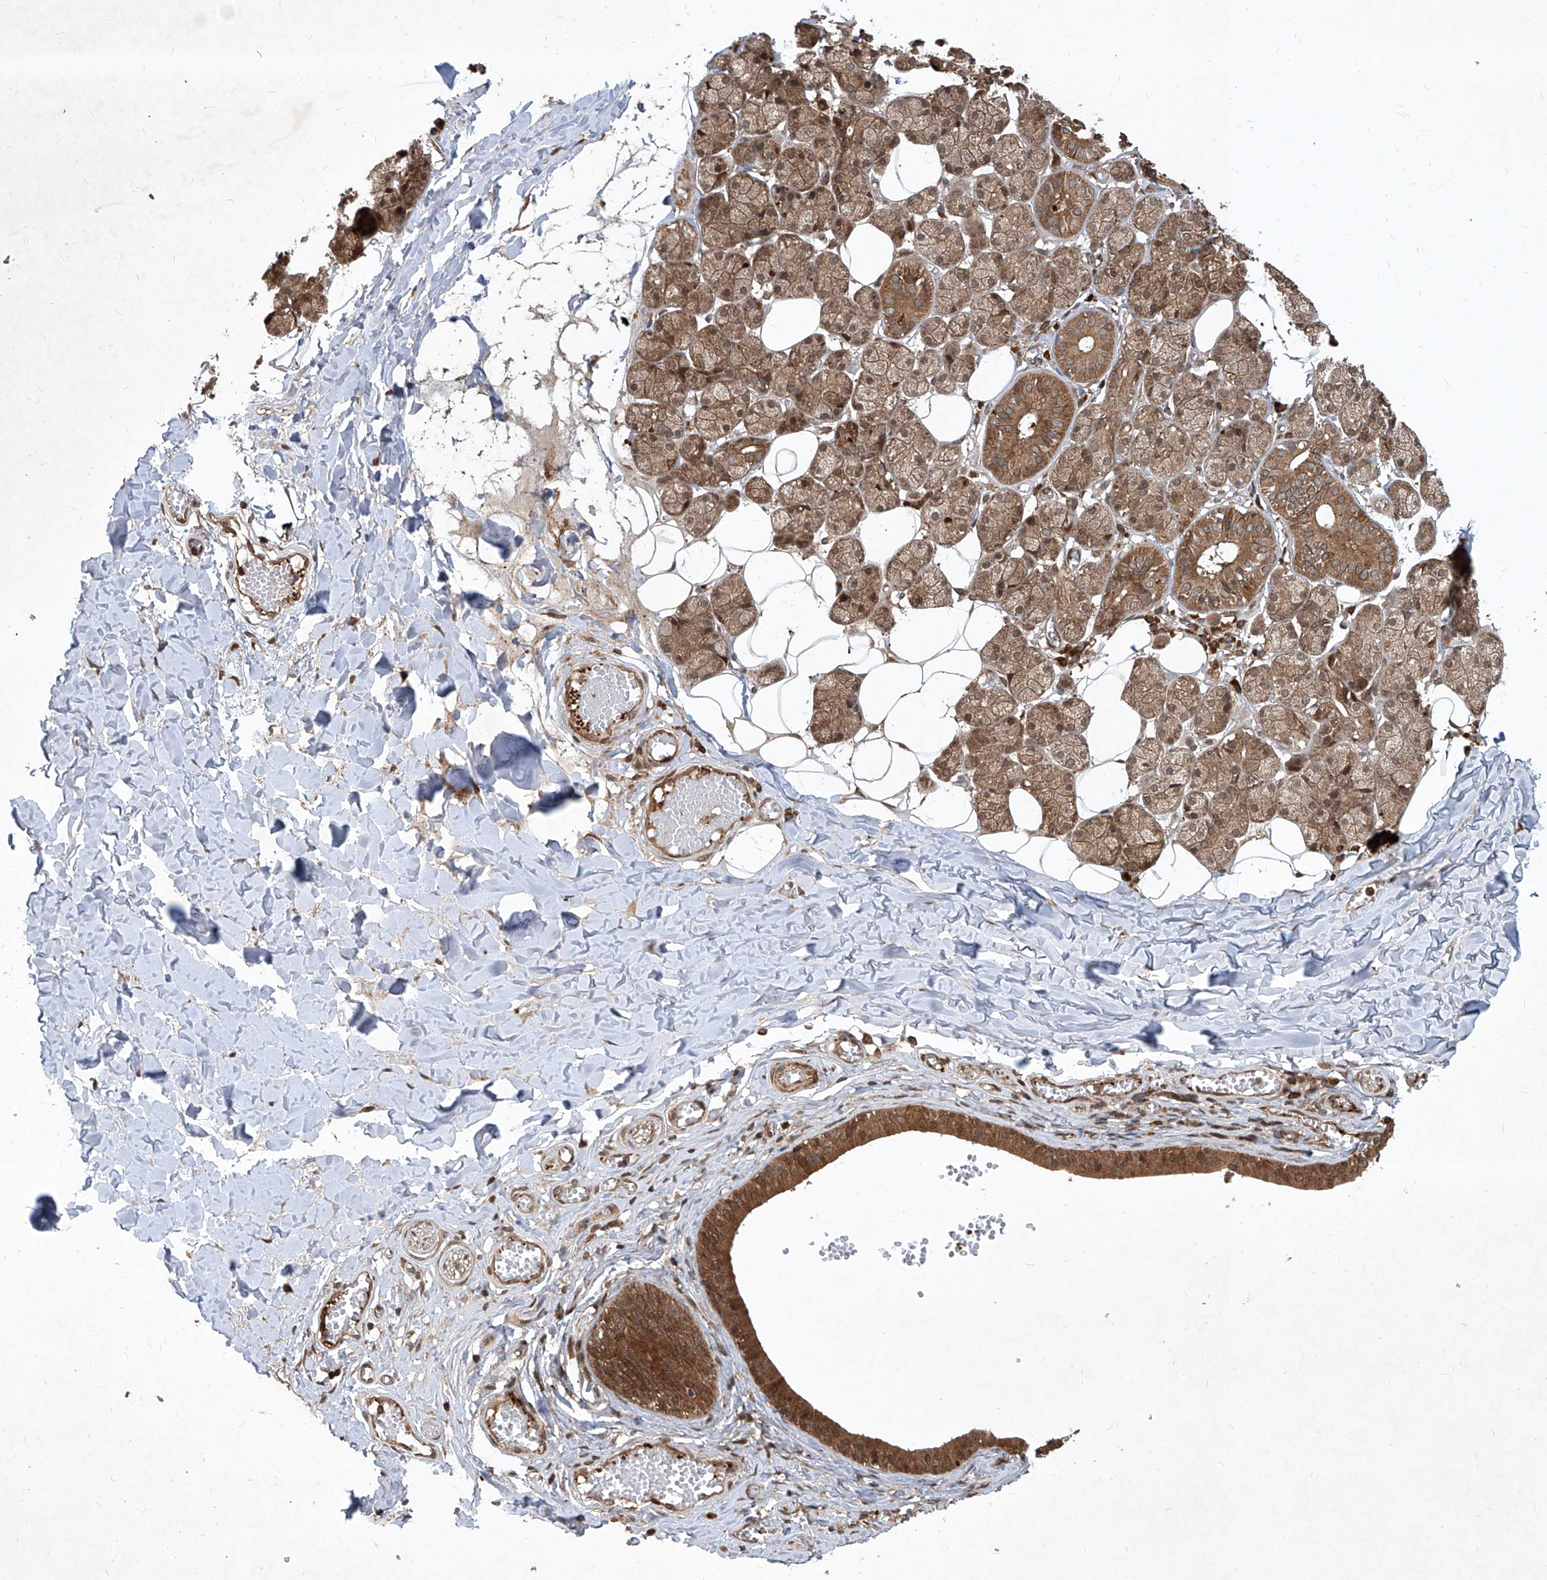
{"staining": {"intensity": "moderate", "quantity": ">75%", "location": "cytoplasmic/membranous,nuclear"}, "tissue": "salivary gland", "cell_type": "Glandular cells", "image_type": "normal", "snomed": [{"axis": "morphology", "description": "Normal tissue, NOS"}, {"axis": "topography", "description": "Salivary gland"}], "caption": "Moderate cytoplasmic/membranous,nuclear expression for a protein is present in about >75% of glandular cells of benign salivary gland using IHC.", "gene": "MAGED2", "patient": {"sex": "female", "age": 33}}